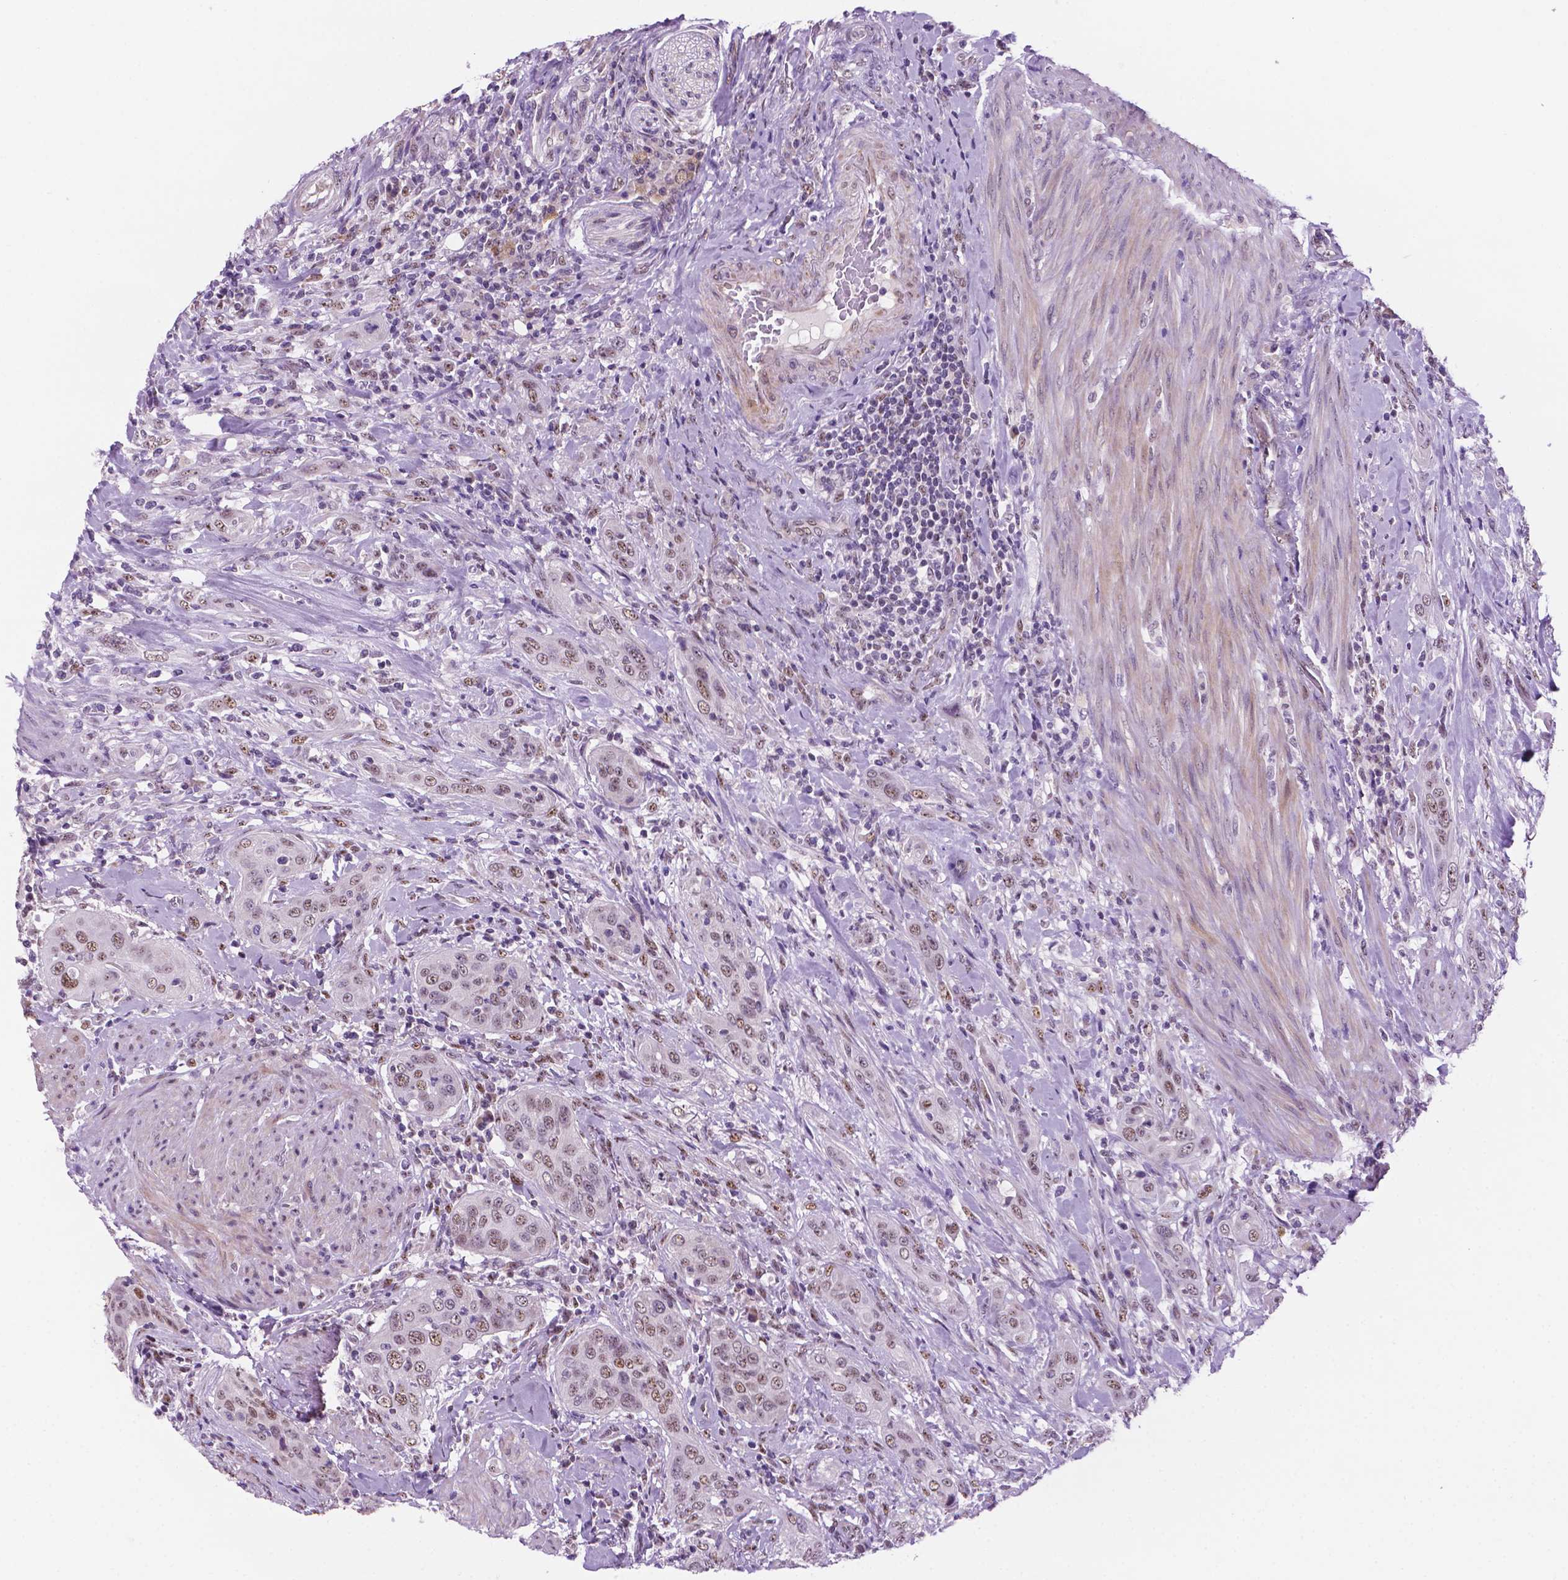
{"staining": {"intensity": "moderate", "quantity": ">75%", "location": "nuclear"}, "tissue": "urothelial cancer", "cell_type": "Tumor cells", "image_type": "cancer", "snomed": [{"axis": "morphology", "description": "Urothelial carcinoma, High grade"}, {"axis": "topography", "description": "Urinary bladder"}], "caption": "IHC (DAB (3,3'-diaminobenzidine)) staining of urothelial cancer exhibits moderate nuclear protein expression in approximately >75% of tumor cells.", "gene": "C18orf21", "patient": {"sex": "male", "age": 82}}